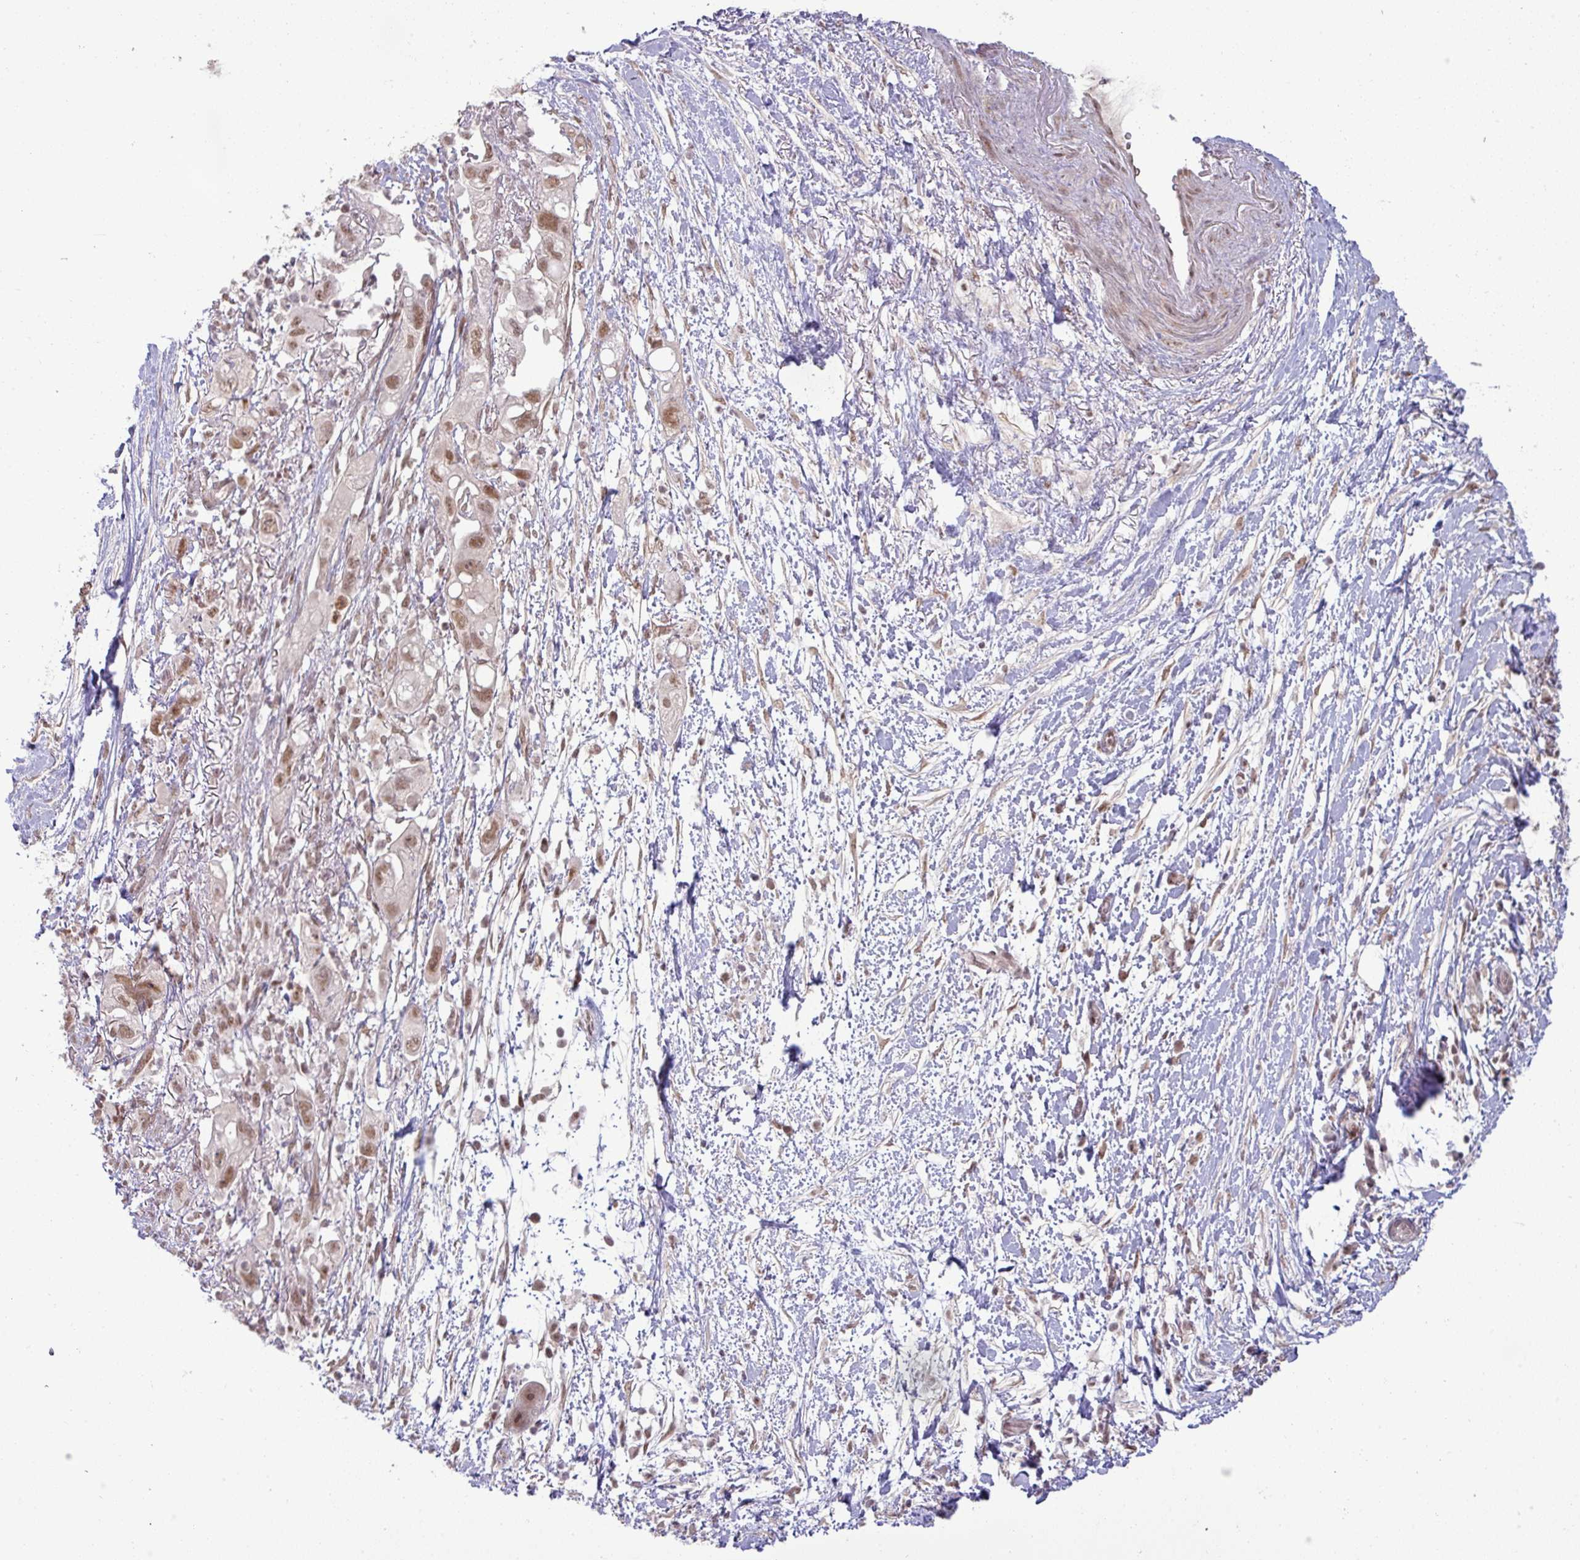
{"staining": {"intensity": "moderate", "quantity": ">75%", "location": "nuclear"}, "tissue": "pancreatic cancer", "cell_type": "Tumor cells", "image_type": "cancer", "snomed": [{"axis": "morphology", "description": "Adenocarcinoma, NOS"}, {"axis": "topography", "description": "Pancreas"}], "caption": "Immunohistochemical staining of human pancreatic adenocarcinoma exhibits medium levels of moderate nuclear protein expression in about >75% of tumor cells. The staining is performed using DAB brown chromogen to label protein expression. The nuclei are counter-stained blue using hematoxylin.", "gene": "PTPN20", "patient": {"sex": "female", "age": 72}}